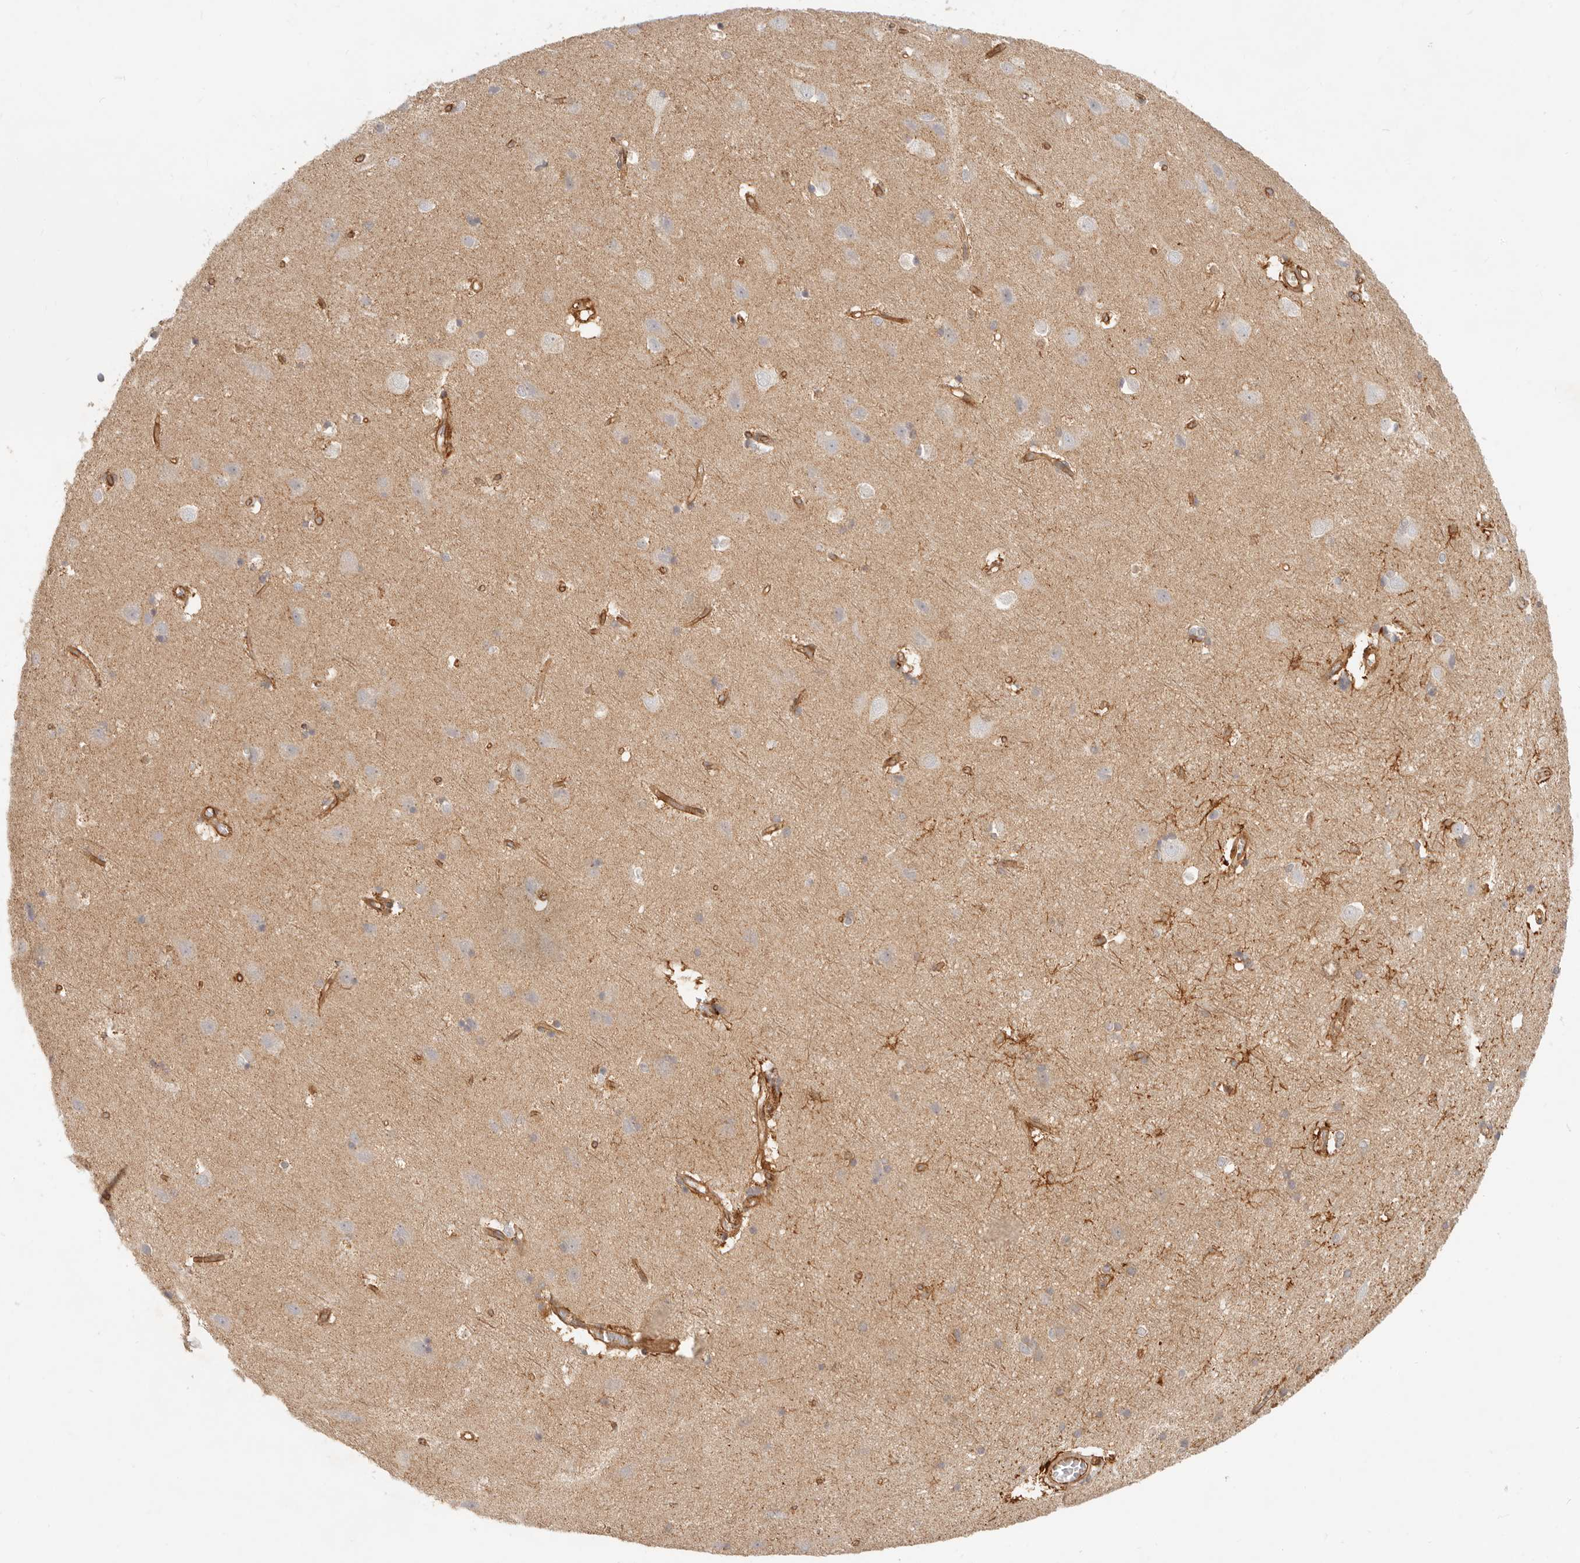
{"staining": {"intensity": "moderate", "quantity": ">75%", "location": "cytoplasmic/membranous"}, "tissue": "cerebral cortex", "cell_type": "Endothelial cells", "image_type": "normal", "snomed": [{"axis": "morphology", "description": "Normal tissue, NOS"}, {"axis": "topography", "description": "Cerebral cortex"}], "caption": "A brown stain highlights moderate cytoplasmic/membranous expression of a protein in endothelial cells of normal human cerebral cortex.", "gene": "UFSP1", "patient": {"sex": "male", "age": 54}}